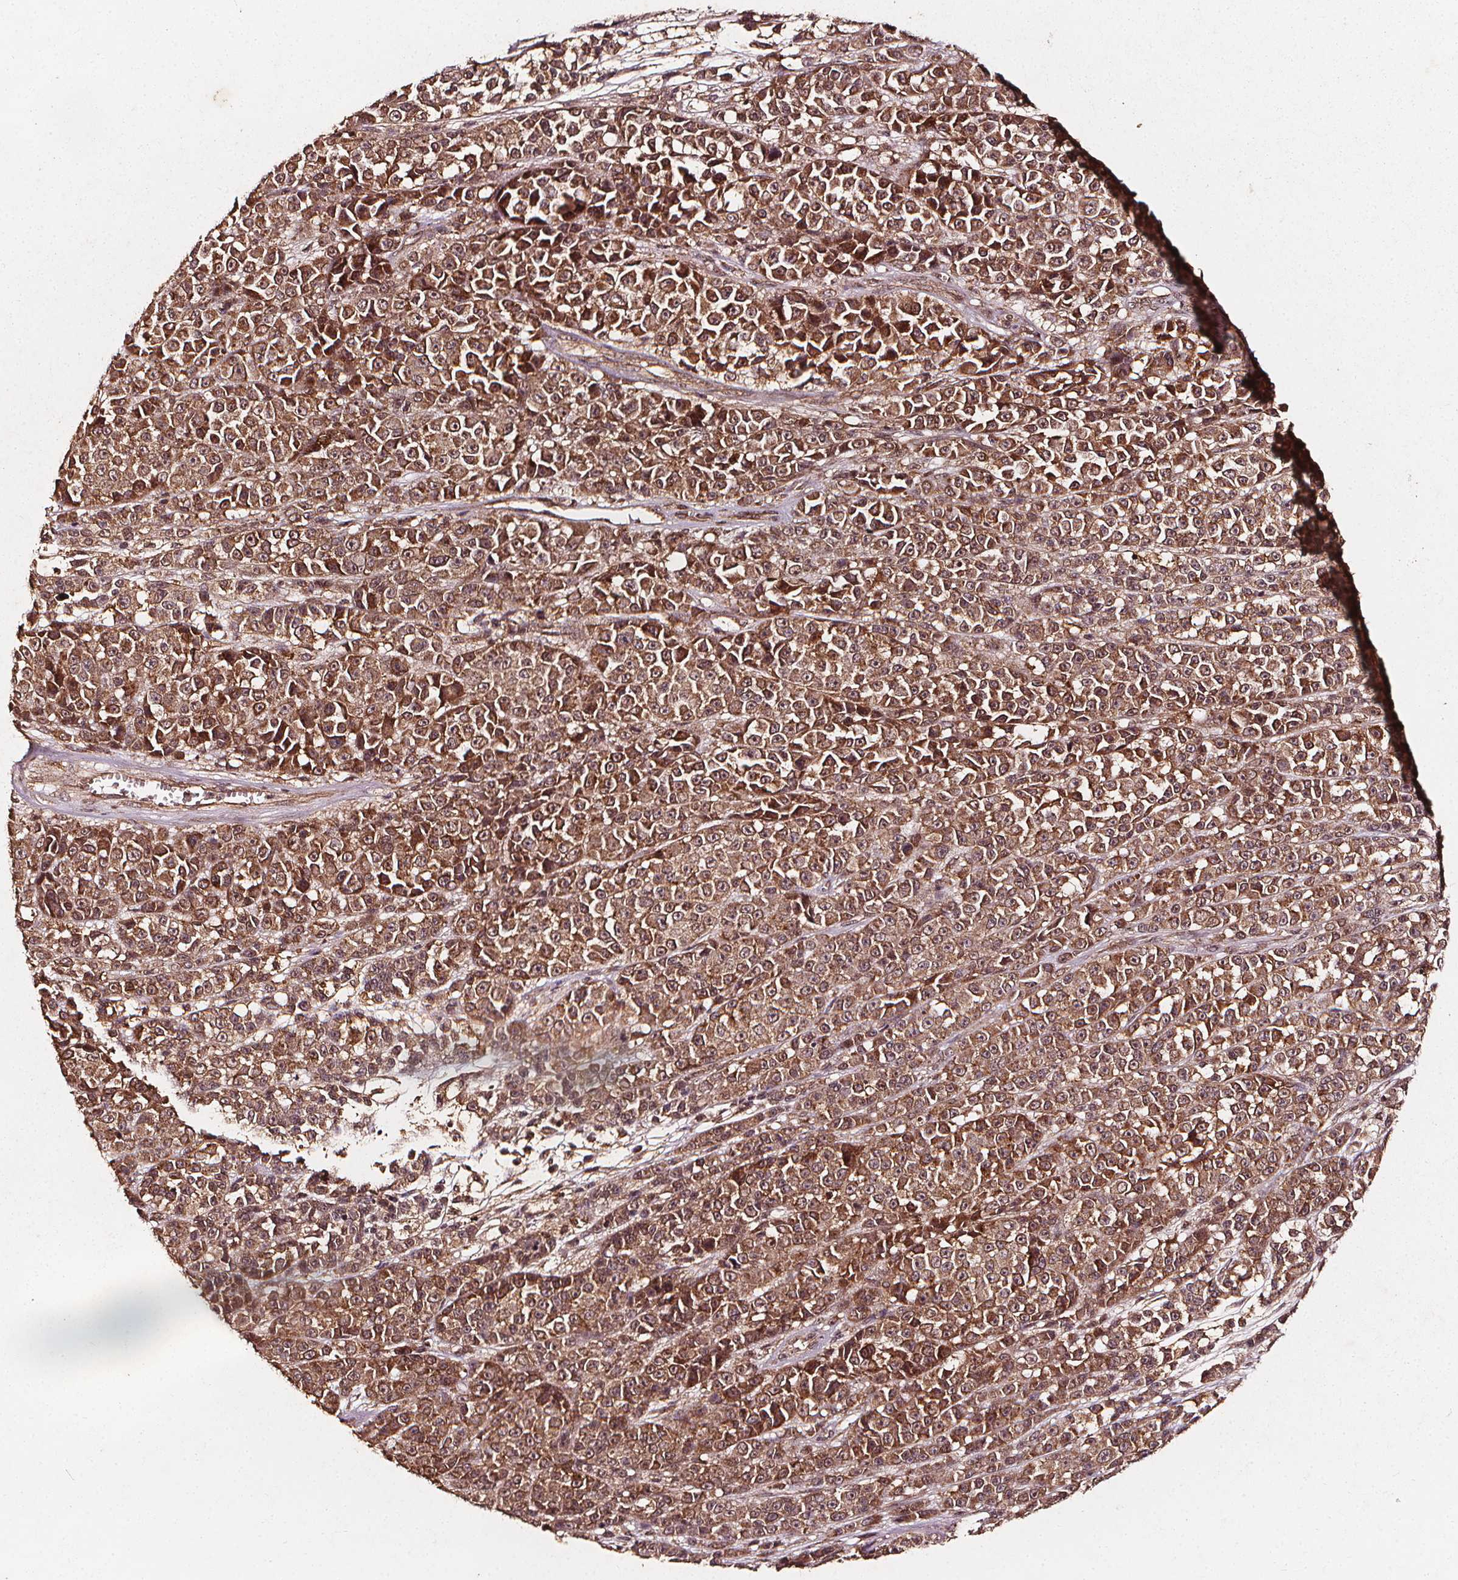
{"staining": {"intensity": "moderate", "quantity": ">75%", "location": "cytoplasmic/membranous,nuclear"}, "tissue": "melanoma", "cell_type": "Tumor cells", "image_type": "cancer", "snomed": [{"axis": "morphology", "description": "Malignant melanoma, NOS"}, {"axis": "topography", "description": "Skin"}, {"axis": "topography", "description": "Skin of back"}], "caption": "IHC photomicrograph of melanoma stained for a protein (brown), which shows medium levels of moderate cytoplasmic/membranous and nuclear expression in about >75% of tumor cells.", "gene": "ABCA1", "patient": {"sex": "male", "age": 91}}